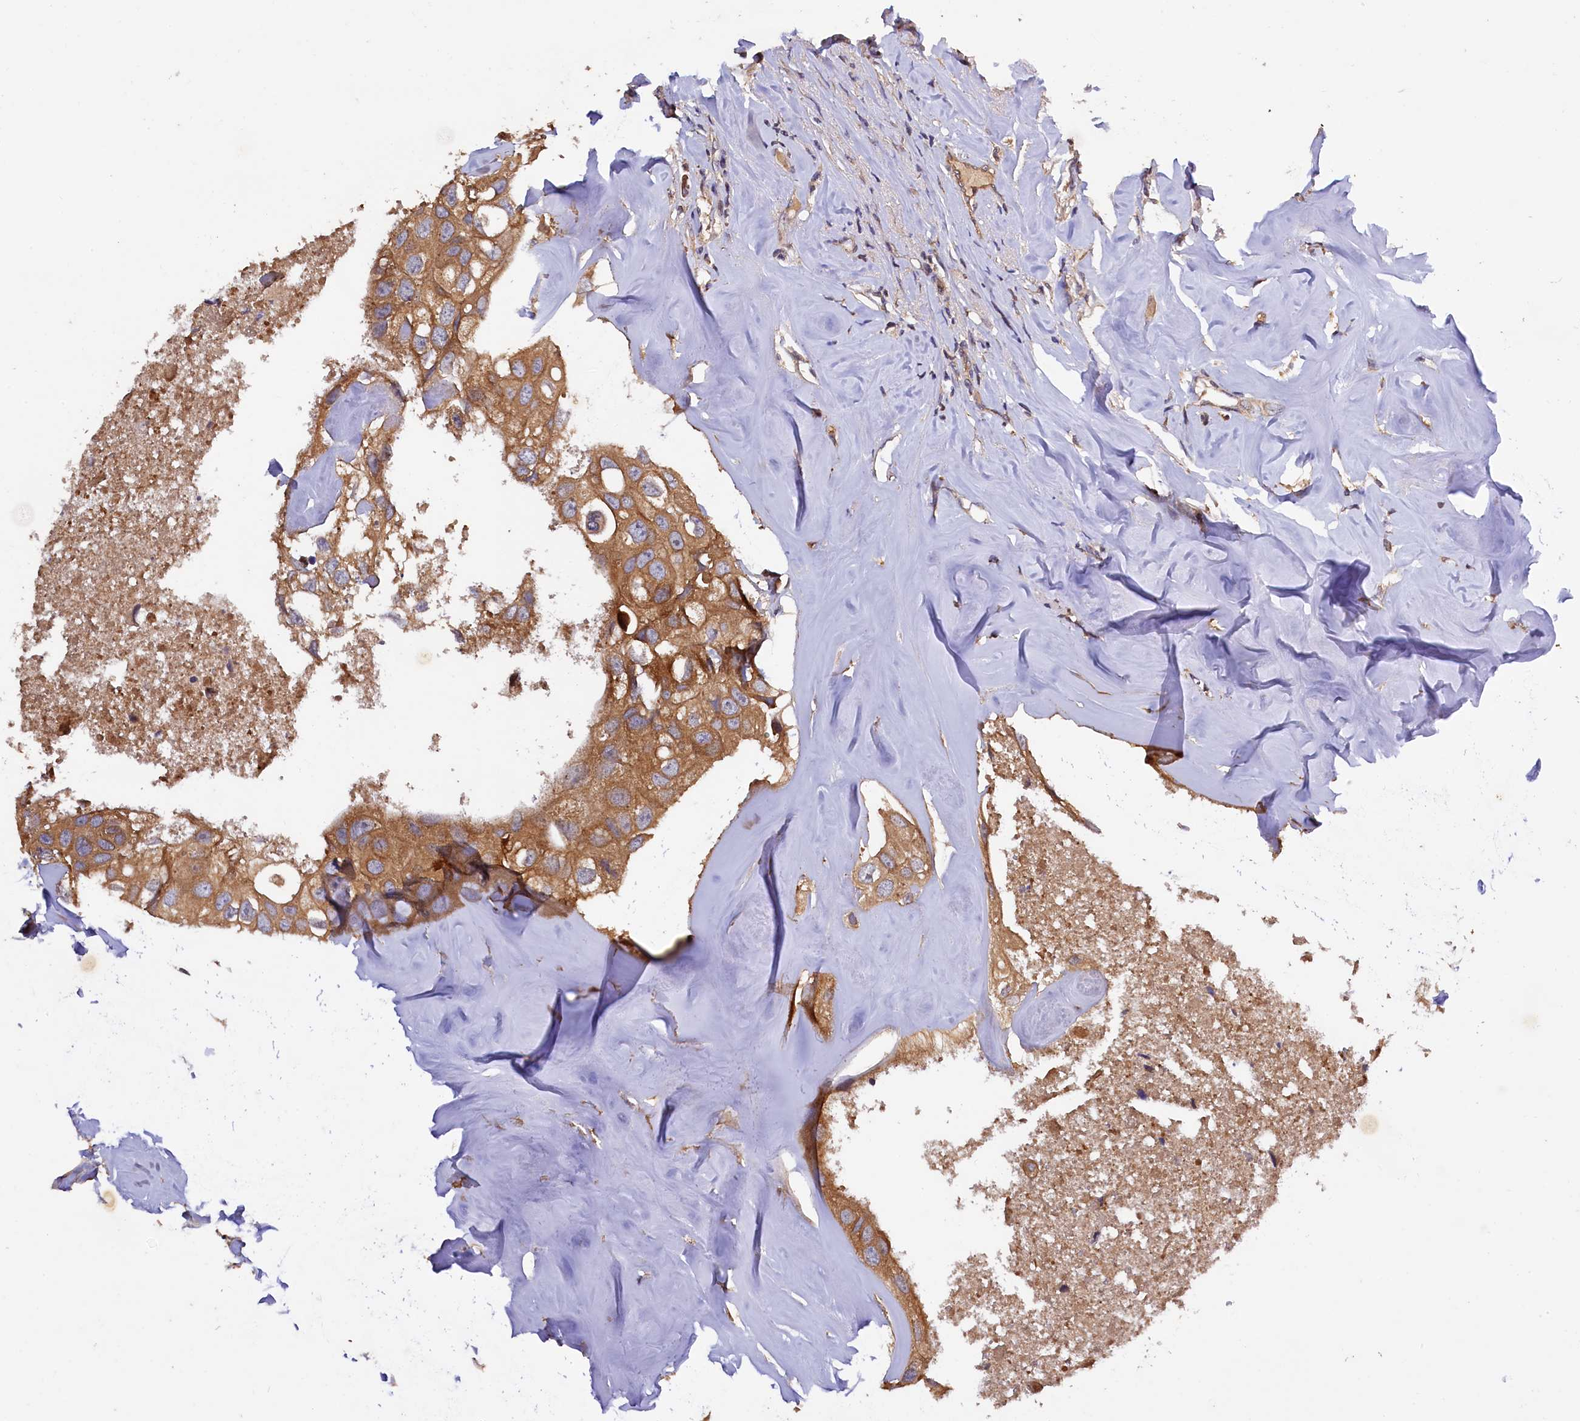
{"staining": {"intensity": "moderate", "quantity": ">75%", "location": "cytoplasmic/membranous"}, "tissue": "head and neck cancer", "cell_type": "Tumor cells", "image_type": "cancer", "snomed": [{"axis": "morphology", "description": "Adenocarcinoma, NOS"}, {"axis": "morphology", "description": "Adenocarcinoma, metastatic, NOS"}, {"axis": "topography", "description": "Head-Neck"}], "caption": "Immunohistochemical staining of human head and neck cancer (metastatic adenocarcinoma) exhibits medium levels of moderate cytoplasmic/membranous staining in approximately >75% of tumor cells.", "gene": "KLC2", "patient": {"sex": "male", "age": 75}}